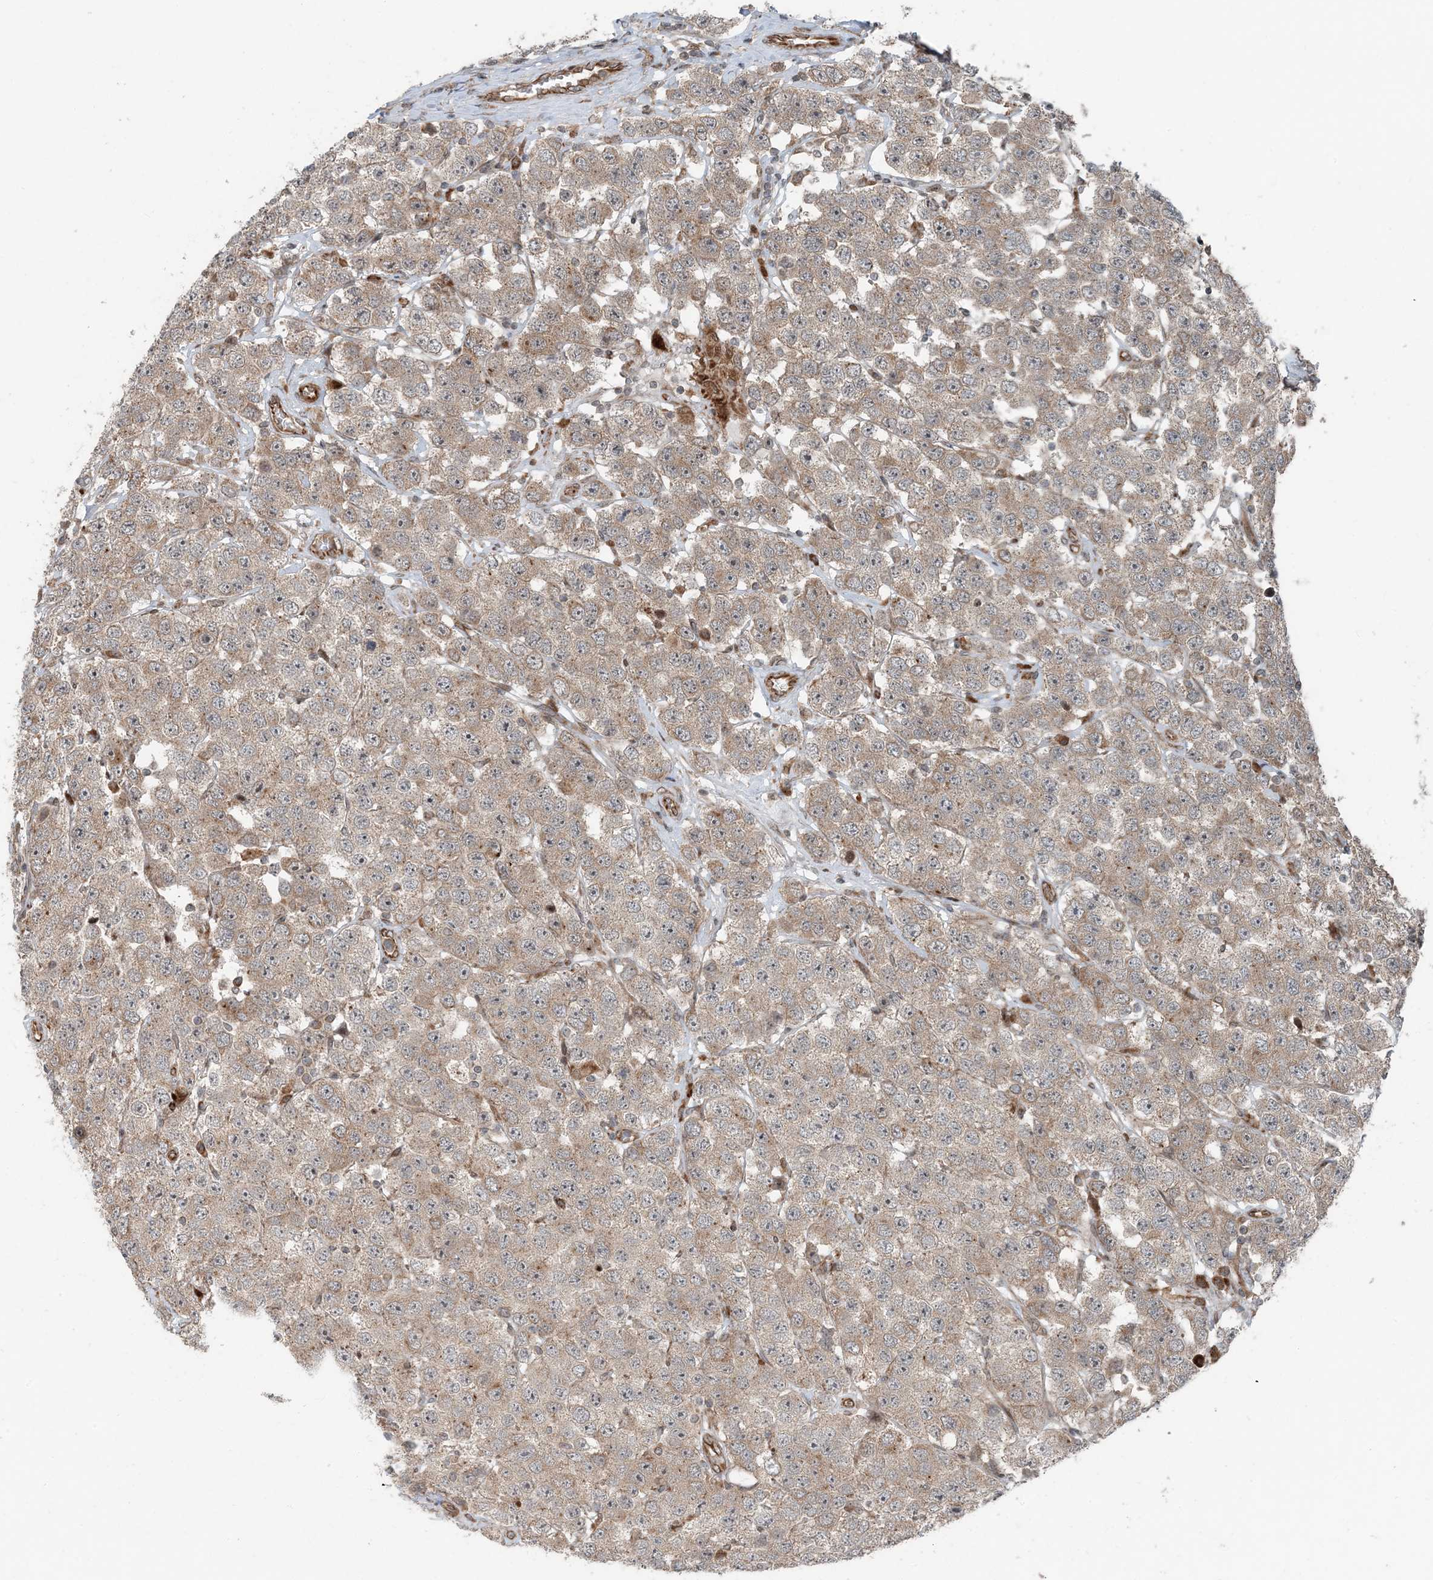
{"staining": {"intensity": "weak", "quantity": ">75%", "location": "cytoplasmic/membranous"}, "tissue": "testis cancer", "cell_type": "Tumor cells", "image_type": "cancer", "snomed": [{"axis": "morphology", "description": "Seminoma, NOS"}, {"axis": "topography", "description": "Testis"}], "caption": "Brown immunohistochemical staining in testis cancer (seminoma) reveals weak cytoplasmic/membranous expression in about >75% of tumor cells. (DAB = brown stain, brightfield microscopy at high magnification).", "gene": "EDEM2", "patient": {"sex": "male", "age": 28}}